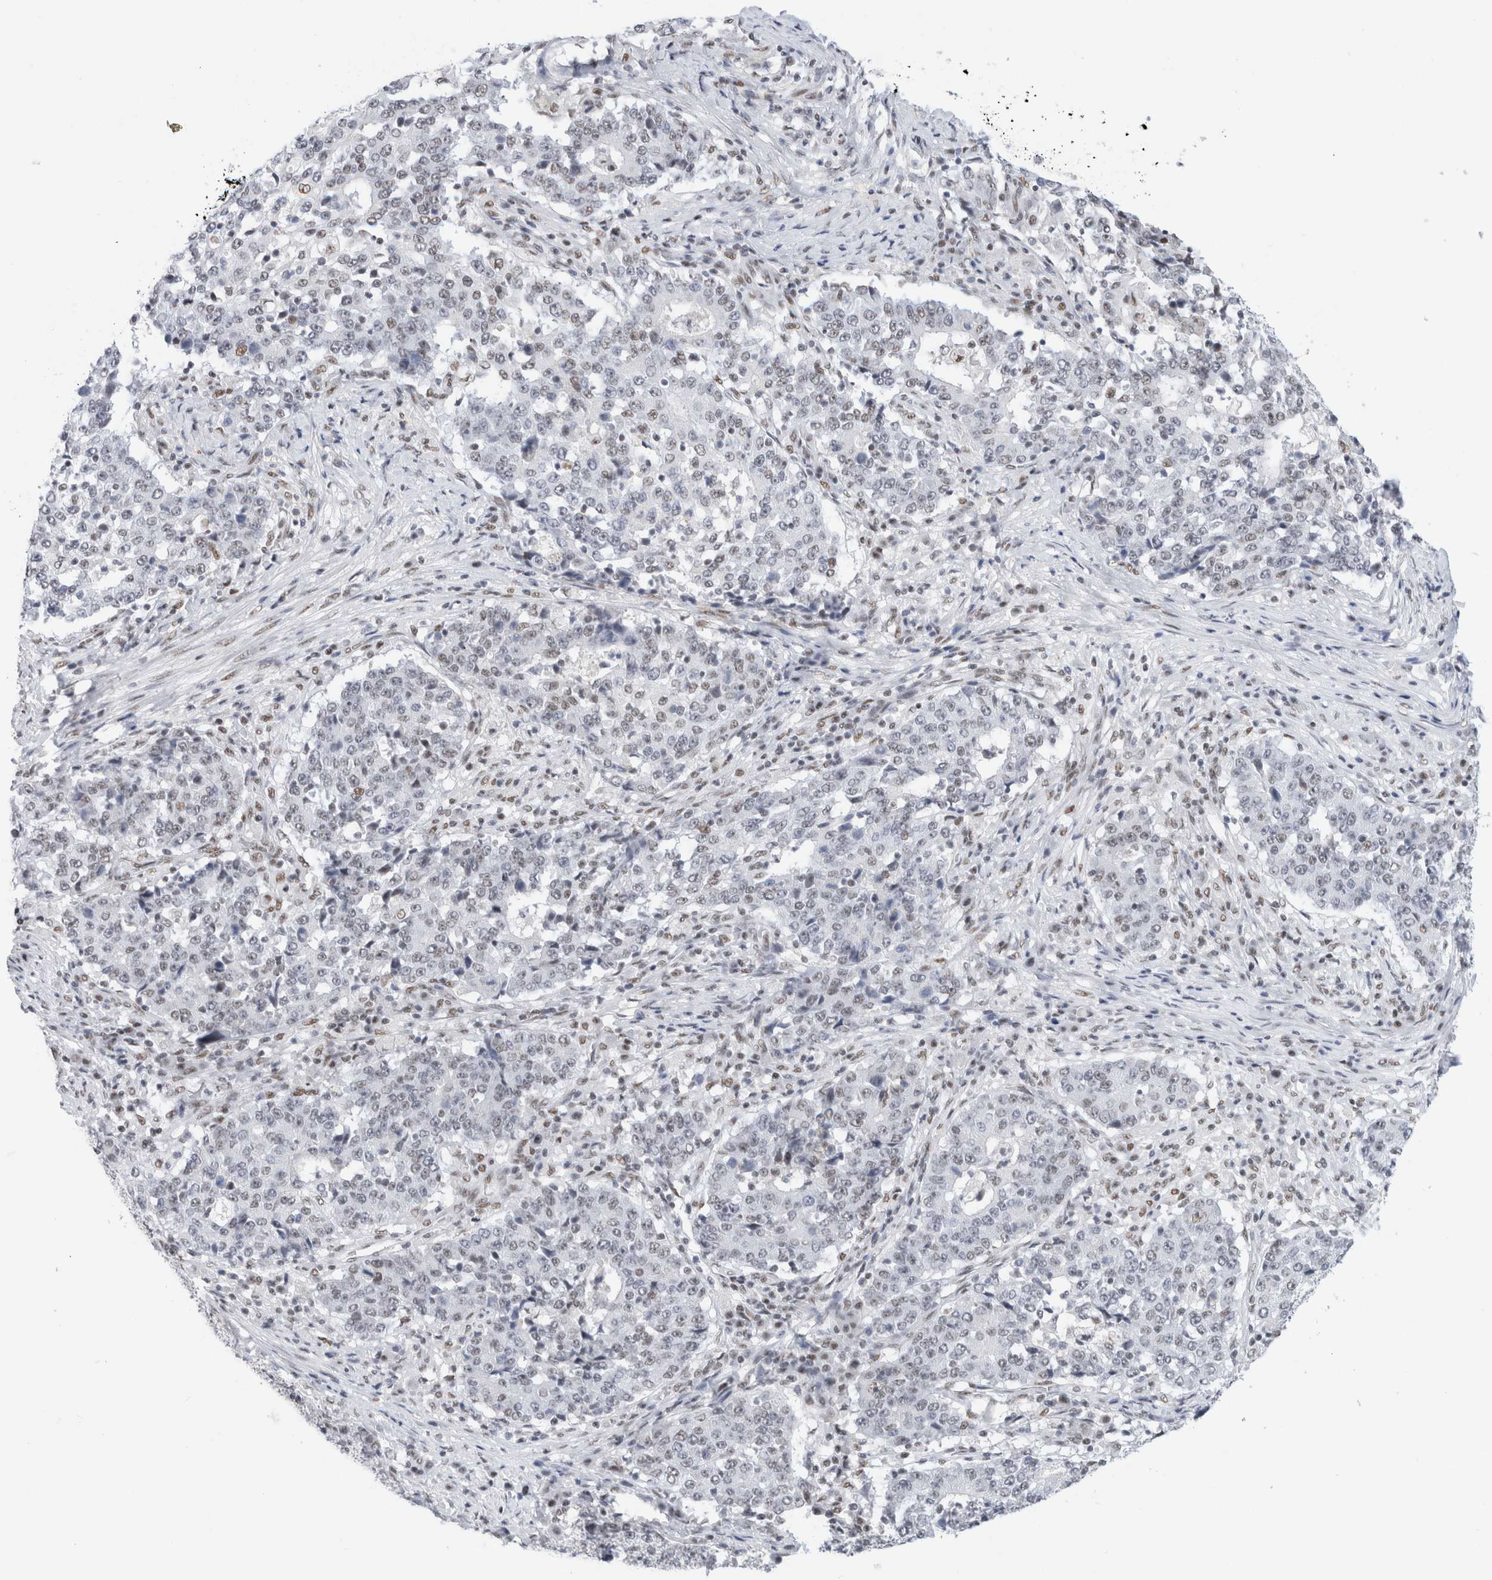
{"staining": {"intensity": "weak", "quantity": "25%-75%", "location": "nuclear"}, "tissue": "stomach cancer", "cell_type": "Tumor cells", "image_type": "cancer", "snomed": [{"axis": "morphology", "description": "Adenocarcinoma, NOS"}, {"axis": "topography", "description": "Stomach"}], "caption": "There is low levels of weak nuclear staining in tumor cells of stomach cancer (adenocarcinoma), as demonstrated by immunohistochemical staining (brown color).", "gene": "COPS7A", "patient": {"sex": "male", "age": 59}}